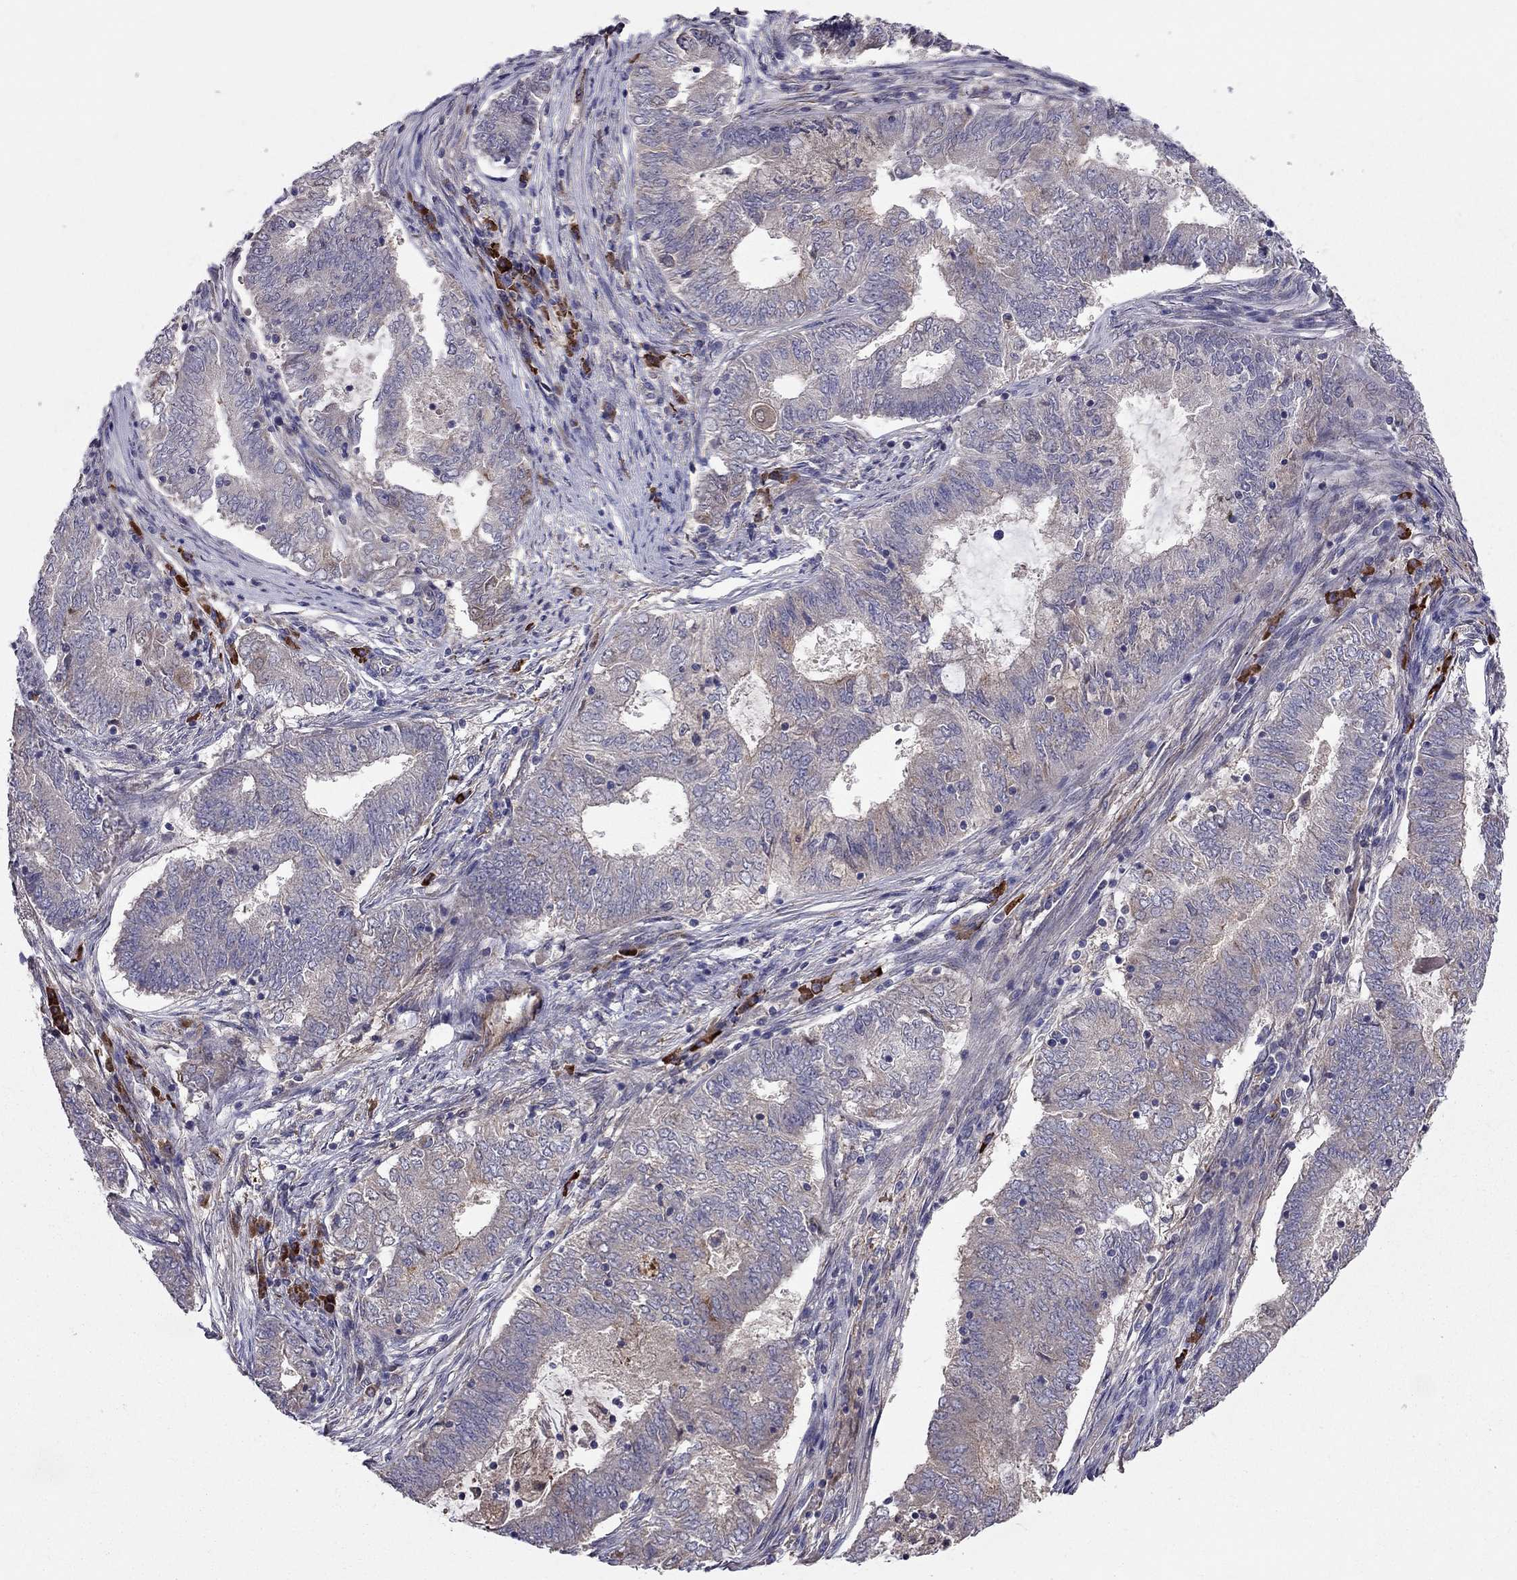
{"staining": {"intensity": "weak", "quantity": "<25%", "location": "cytoplasmic/membranous"}, "tissue": "endometrial cancer", "cell_type": "Tumor cells", "image_type": "cancer", "snomed": [{"axis": "morphology", "description": "Adenocarcinoma, NOS"}, {"axis": "topography", "description": "Endometrium"}], "caption": "Histopathology image shows no significant protein positivity in tumor cells of endometrial adenocarcinoma. (Stains: DAB immunohistochemistry (IHC) with hematoxylin counter stain, Microscopy: brightfield microscopy at high magnification).", "gene": "PIK3CG", "patient": {"sex": "female", "age": 62}}